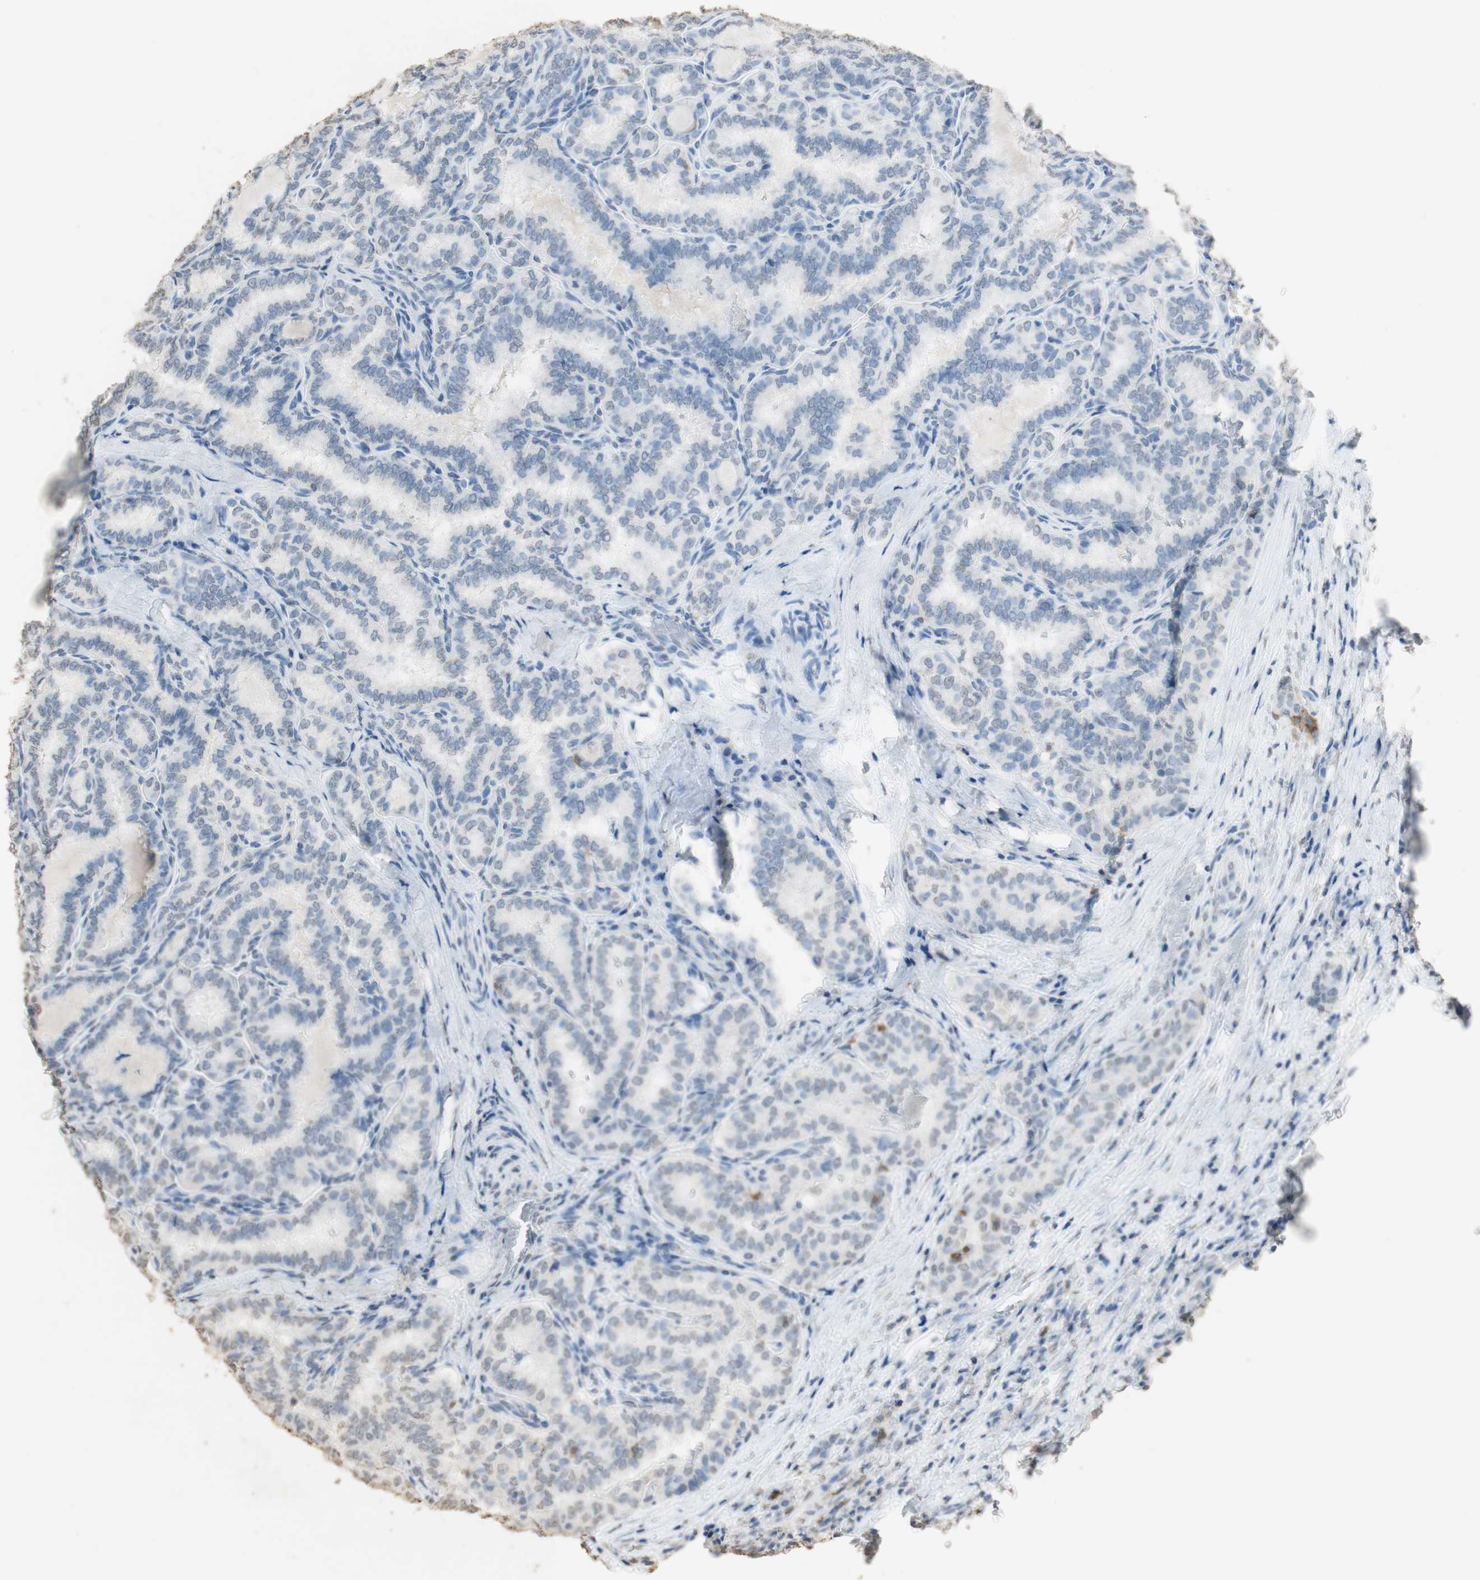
{"staining": {"intensity": "weak", "quantity": "<25%", "location": "cytoplasmic/membranous,nuclear"}, "tissue": "thyroid cancer", "cell_type": "Tumor cells", "image_type": "cancer", "snomed": [{"axis": "morphology", "description": "Normal tissue, NOS"}, {"axis": "morphology", "description": "Papillary adenocarcinoma, NOS"}, {"axis": "topography", "description": "Thyroid gland"}], "caption": "Thyroid cancer (papillary adenocarcinoma) was stained to show a protein in brown. There is no significant expression in tumor cells.", "gene": "L1CAM", "patient": {"sex": "female", "age": 30}}